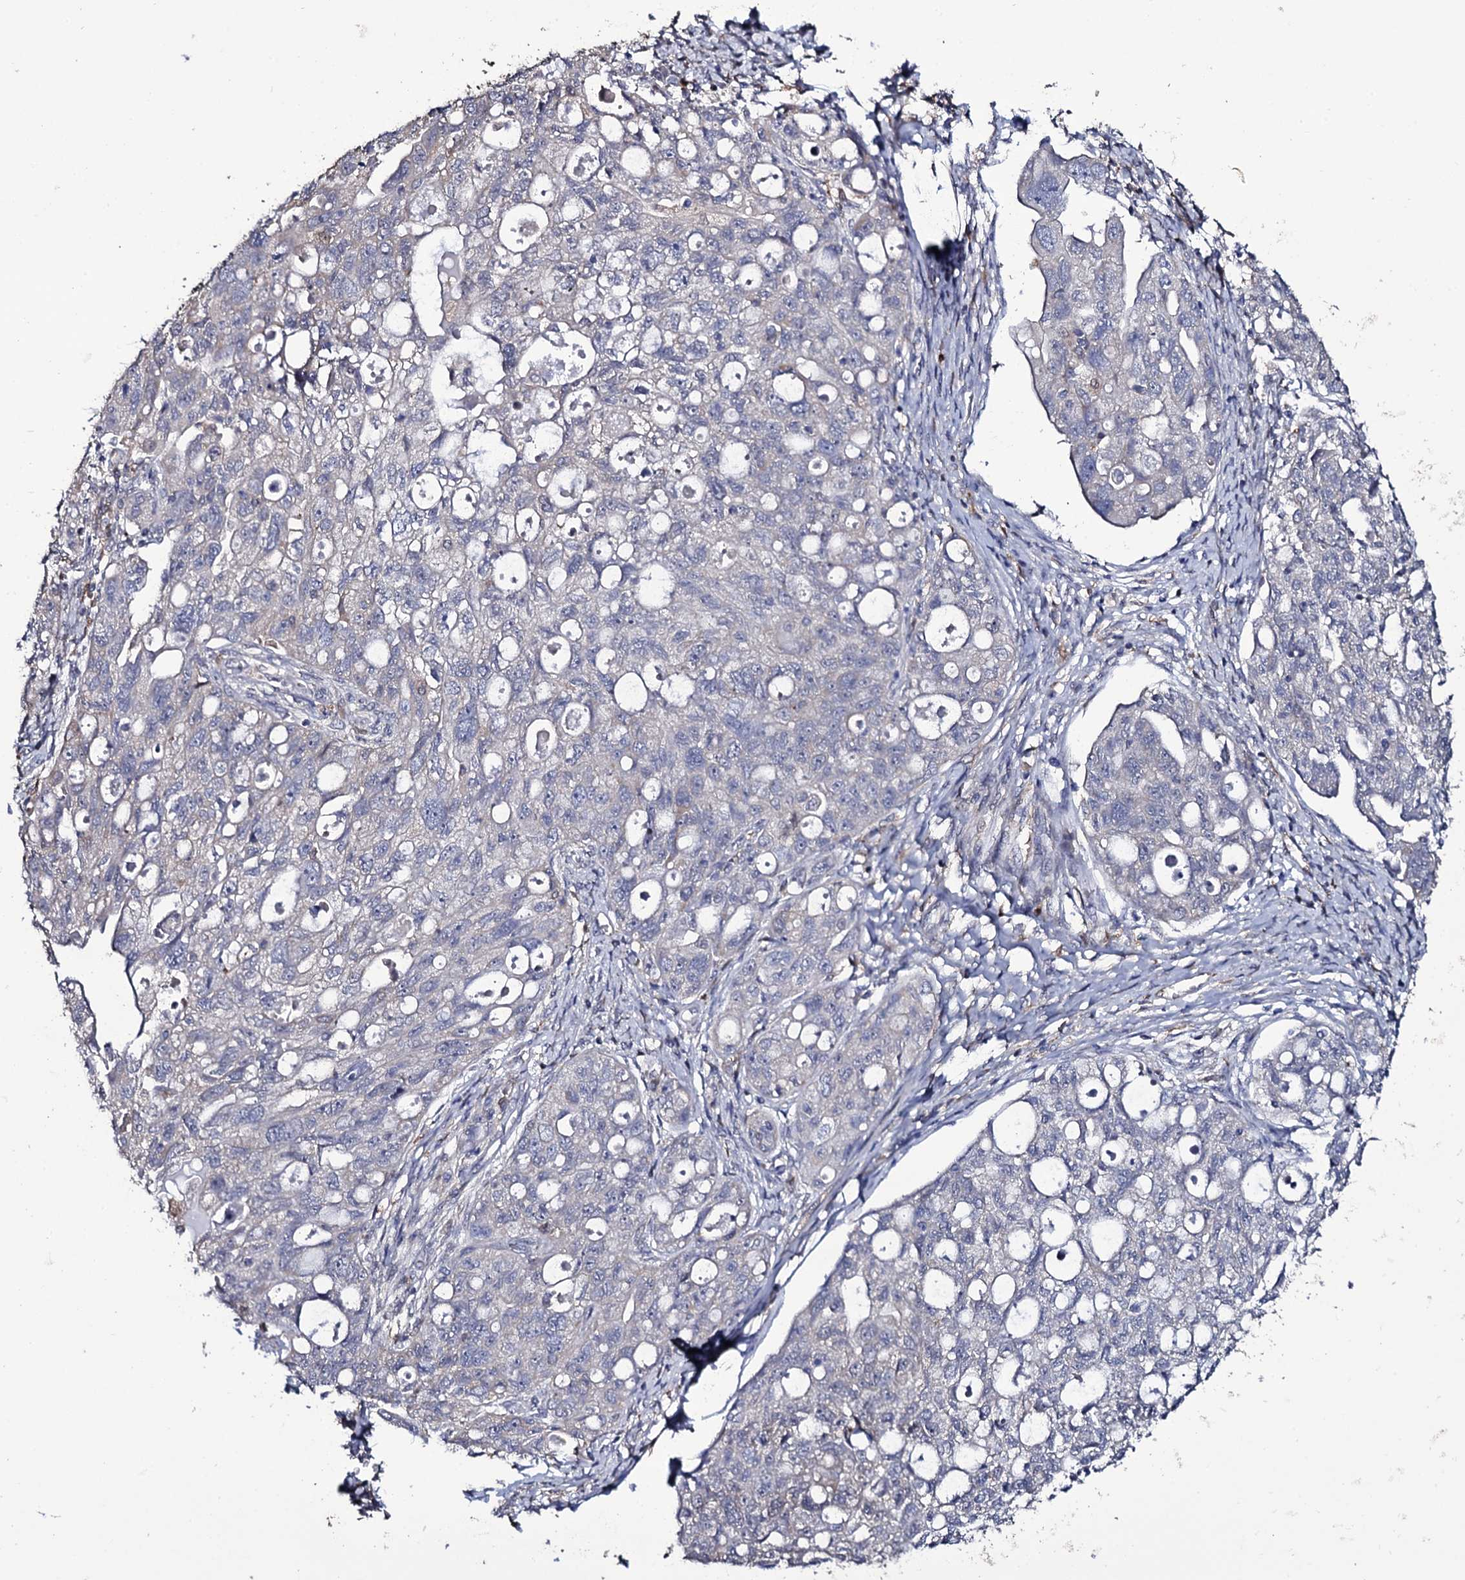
{"staining": {"intensity": "negative", "quantity": "none", "location": "none"}, "tissue": "ovarian cancer", "cell_type": "Tumor cells", "image_type": "cancer", "snomed": [{"axis": "morphology", "description": "Carcinoma, NOS"}, {"axis": "morphology", "description": "Cystadenocarcinoma, serous, NOS"}, {"axis": "topography", "description": "Ovary"}], "caption": "Tumor cells show no significant protein staining in ovarian cancer (serous cystadenocarcinoma).", "gene": "CRYL1", "patient": {"sex": "female", "age": 69}}